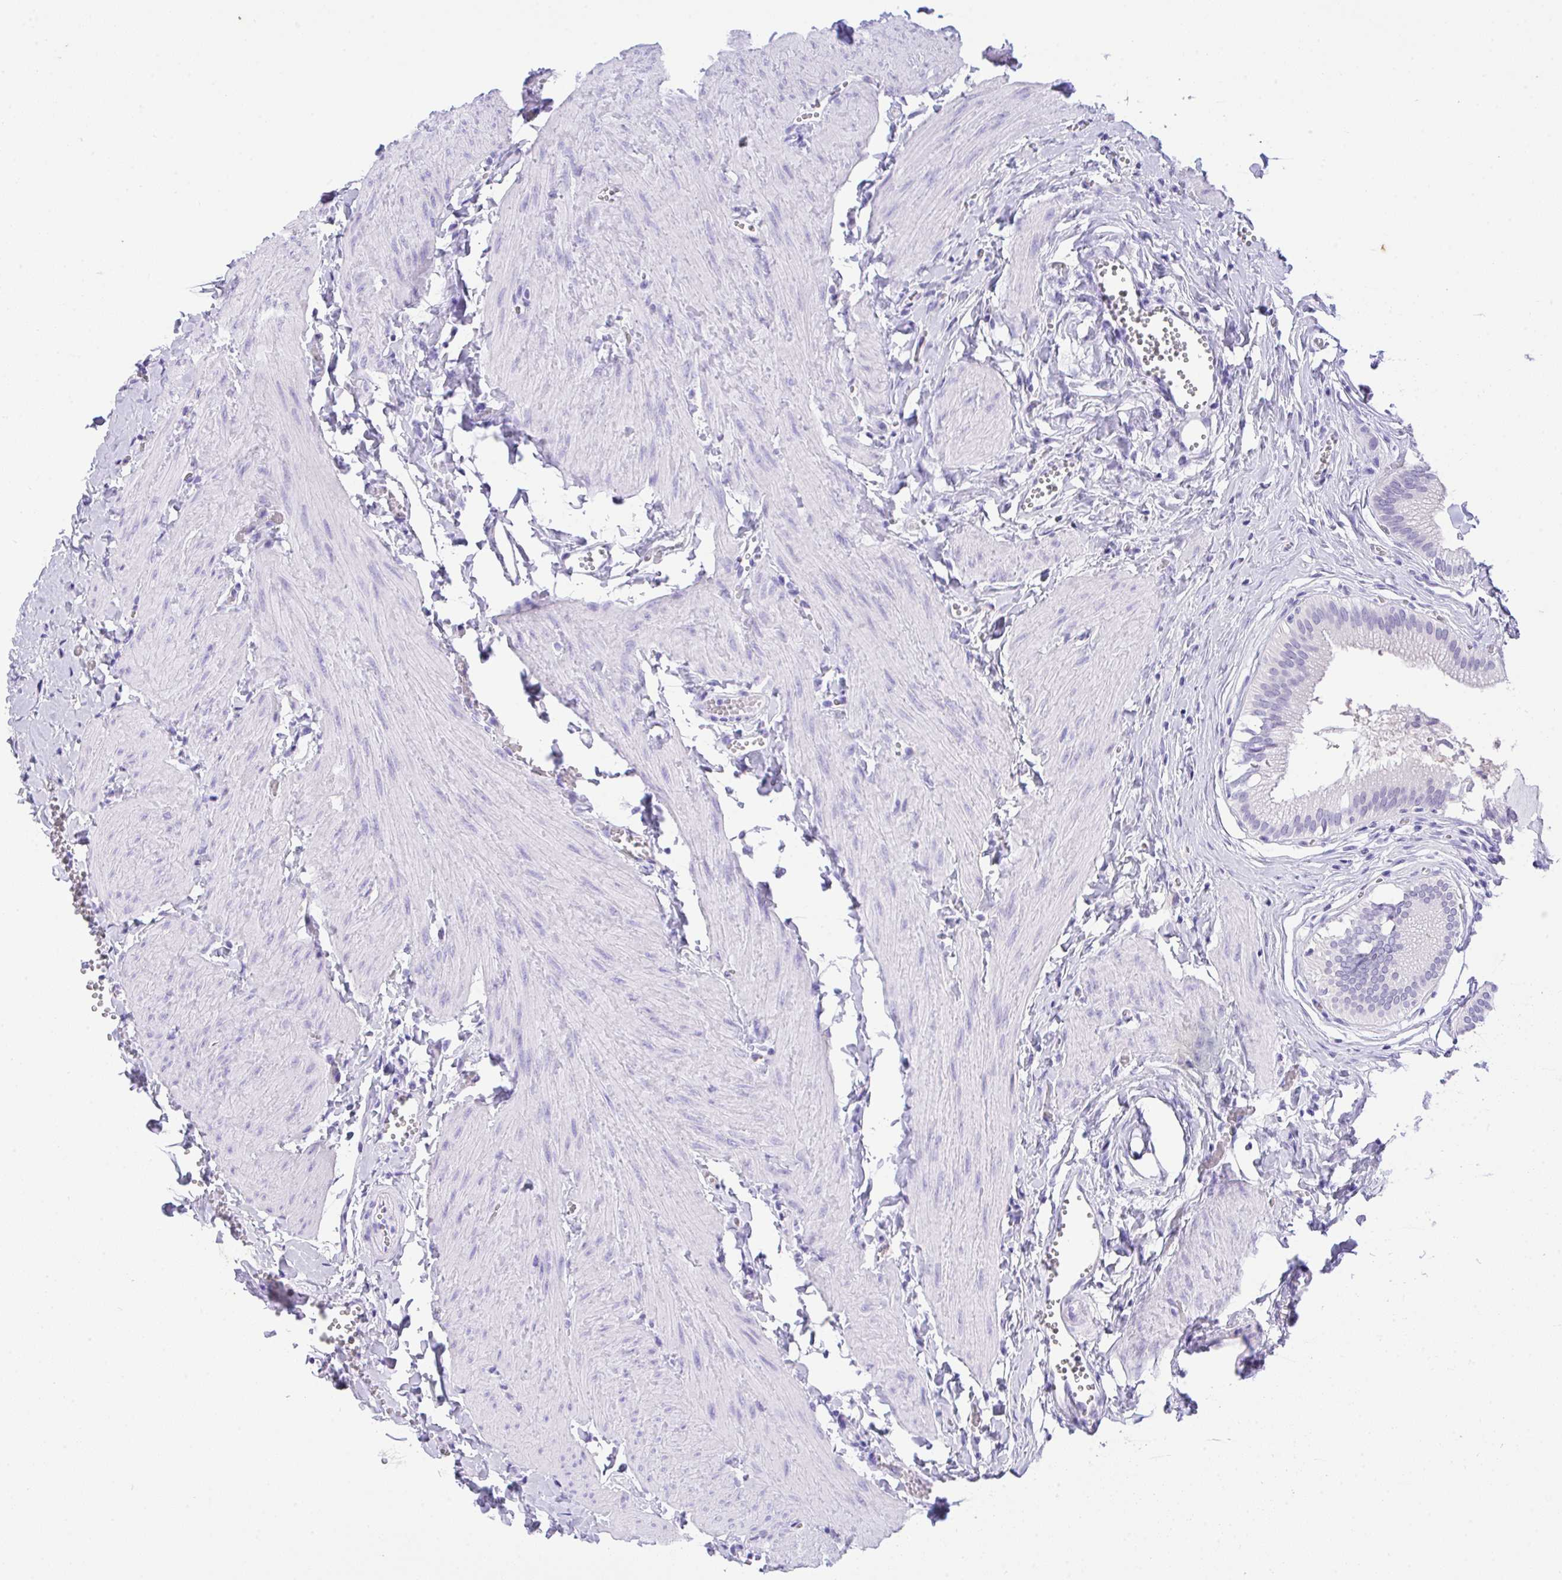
{"staining": {"intensity": "negative", "quantity": "none", "location": "none"}, "tissue": "gallbladder", "cell_type": "Glandular cells", "image_type": "normal", "snomed": [{"axis": "morphology", "description": "Normal tissue, NOS"}, {"axis": "topography", "description": "Gallbladder"}], "caption": "The immunohistochemistry photomicrograph has no significant expression in glandular cells of gallbladder.", "gene": "AKR1D1", "patient": {"sex": "male", "age": 17}}